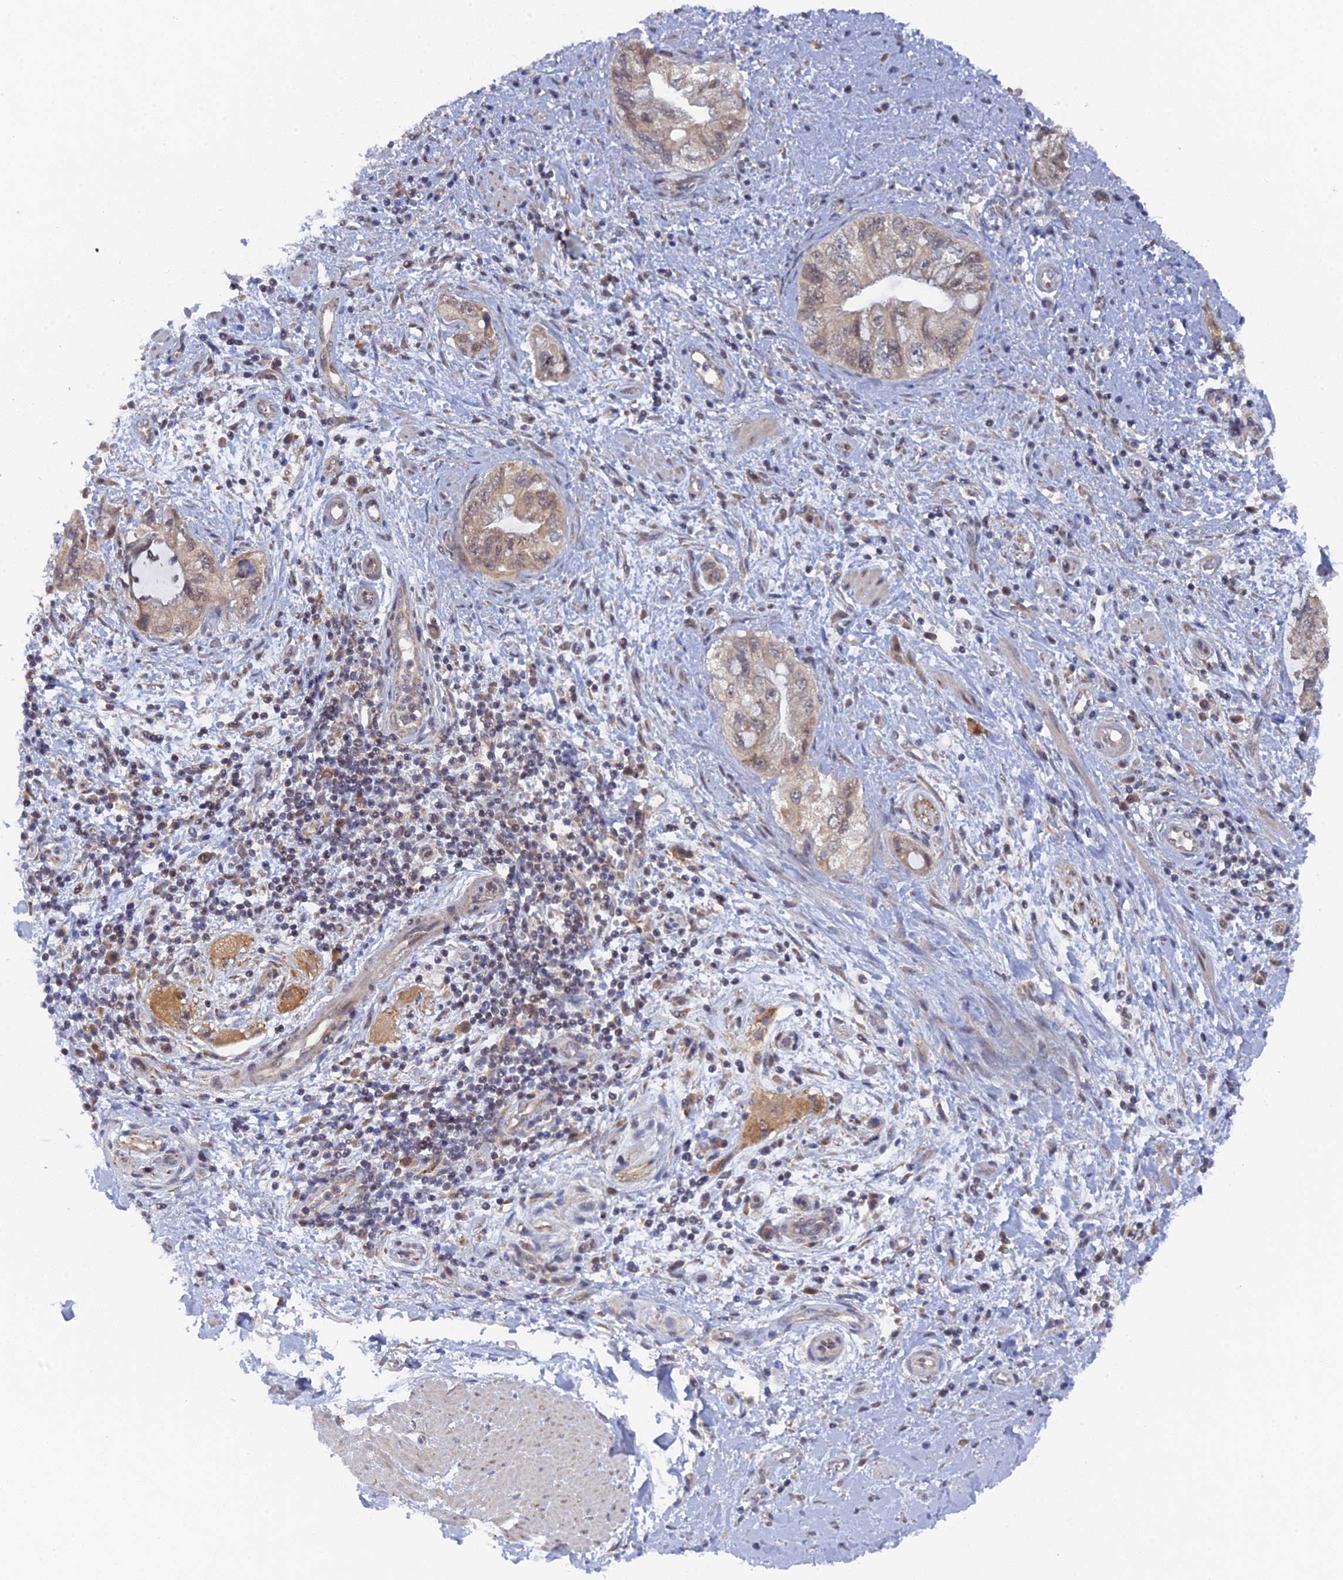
{"staining": {"intensity": "moderate", "quantity": ">75%", "location": "cytoplasmic/membranous,nuclear"}, "tissue": "pancreatic cancer", "cell_type": "Tumor cells", "image_type": "cancer", "snomed": [{"axis": "morphology", "description": "Adenocarcinoma, NOS"}, {"axis": "topography", "description": "Pancreas"}], "caption": "A brown stain labels moderate cytoplasmic/membranous and nuclear staining of a protein in pancreatic cancer (adenocarcinoma) tumor cells.", "gene": "MIGA2", "patient": {"sex": "female", "age": 73}}